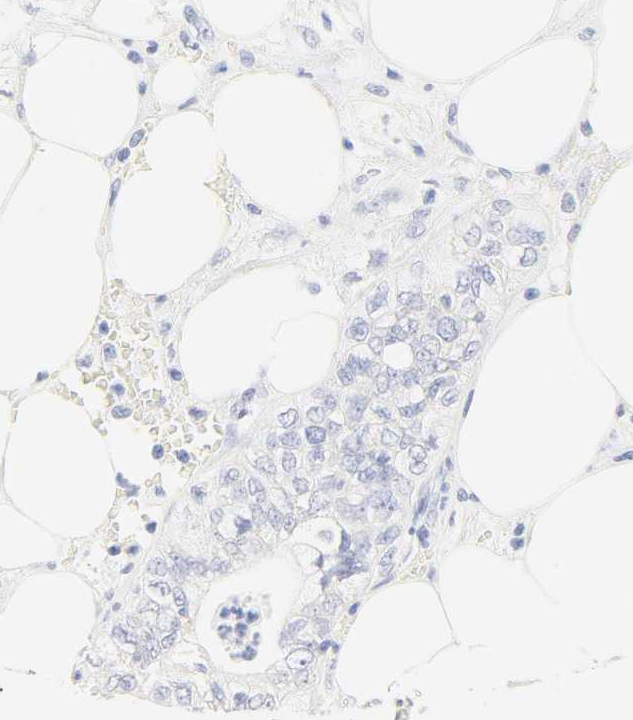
{"staining": {"intensity": "negative", "quantity": "none", "location": "none"}, "tissue": "pancreatic cancer", "cell_type": "Tumor cells", "image_type": "cancer", "snomed": [{"axis": "morphology", "description": "Adenocarcinoma, NOS"}, {"axis": "topography", "description": "Pancreas"}], "caption": "Image shows no protein positivity in tumor cells of adenocarcinoma (pancreatic) tissue.", "gene": "SLCO1B3", "patient": {"sex": "male", "age": 70}}